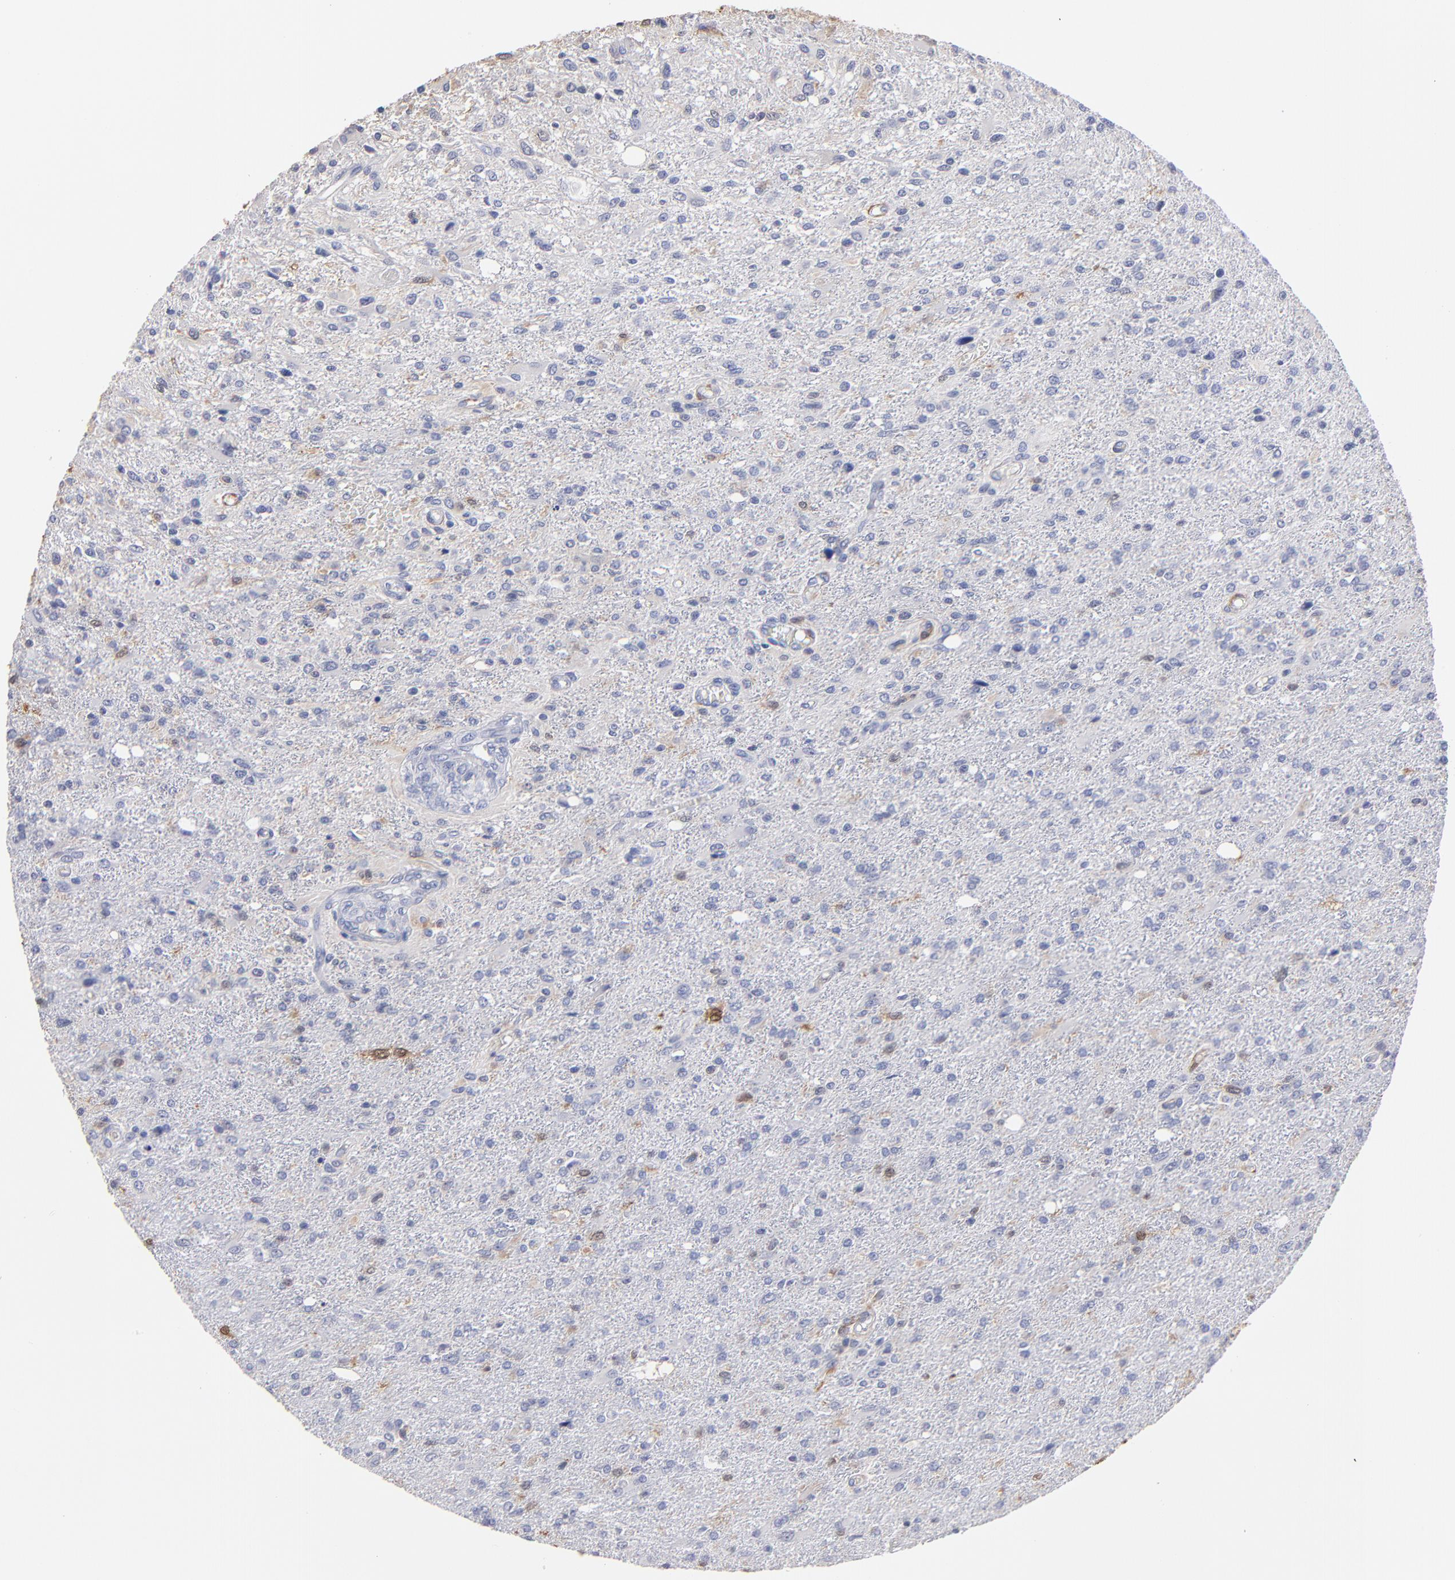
{"staining": {"intensity": "weak", "quantity": "<25%", "location": "nuclear"}, "tissue": "glioma", "cell_type": "Tumor cells", "image_type": "cancer", "snomed": [{"axis": "morphology", "description": "Glioma, malignant, High grade"}, {"axis": "topography", "description": "Cerebral cortex"}], "caption": "Tumor cells are negative for brown protein staining in glioma.", "gene": "FABP4", "patient": {"sex": "male", "age": 76}}